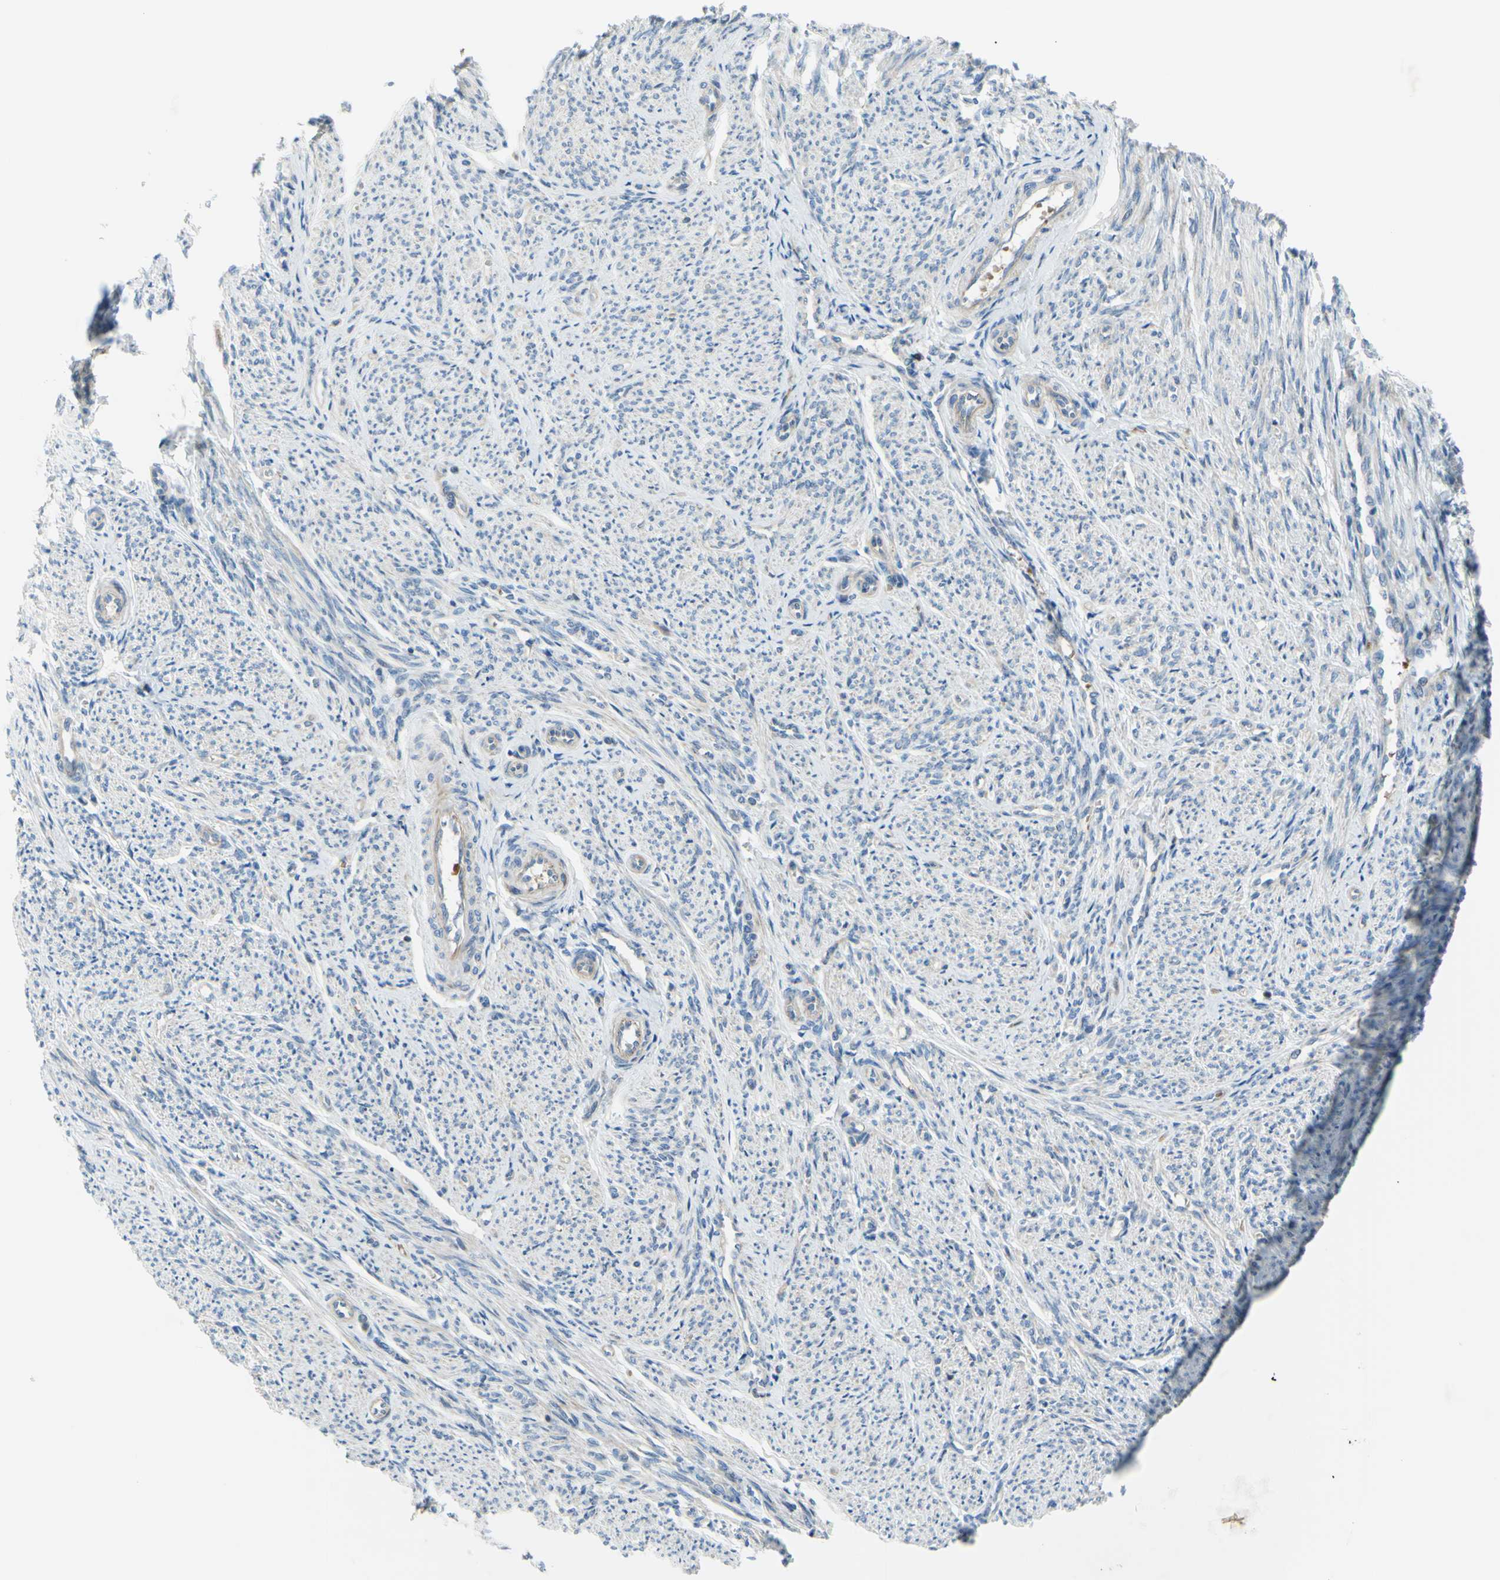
{"staining": {"intensity": "negative", "quantity": "none", "location": "none"}, "tissue": "smooth muscle", "cell_type": "Smooth muscle cells", "image_type": "normal", "snomed": [{"axis": "morphology", "description": "Normal tissue, NOS"}, {"axis": "topography", "description": "Smooth muscle"}], "caption": "Immunohistochemical staining of benign human smooth muscle exhibits no significant expression in smooth muscle cells.", "gene": "PAK2", "patient": {"sex": "female", "age": 65}}